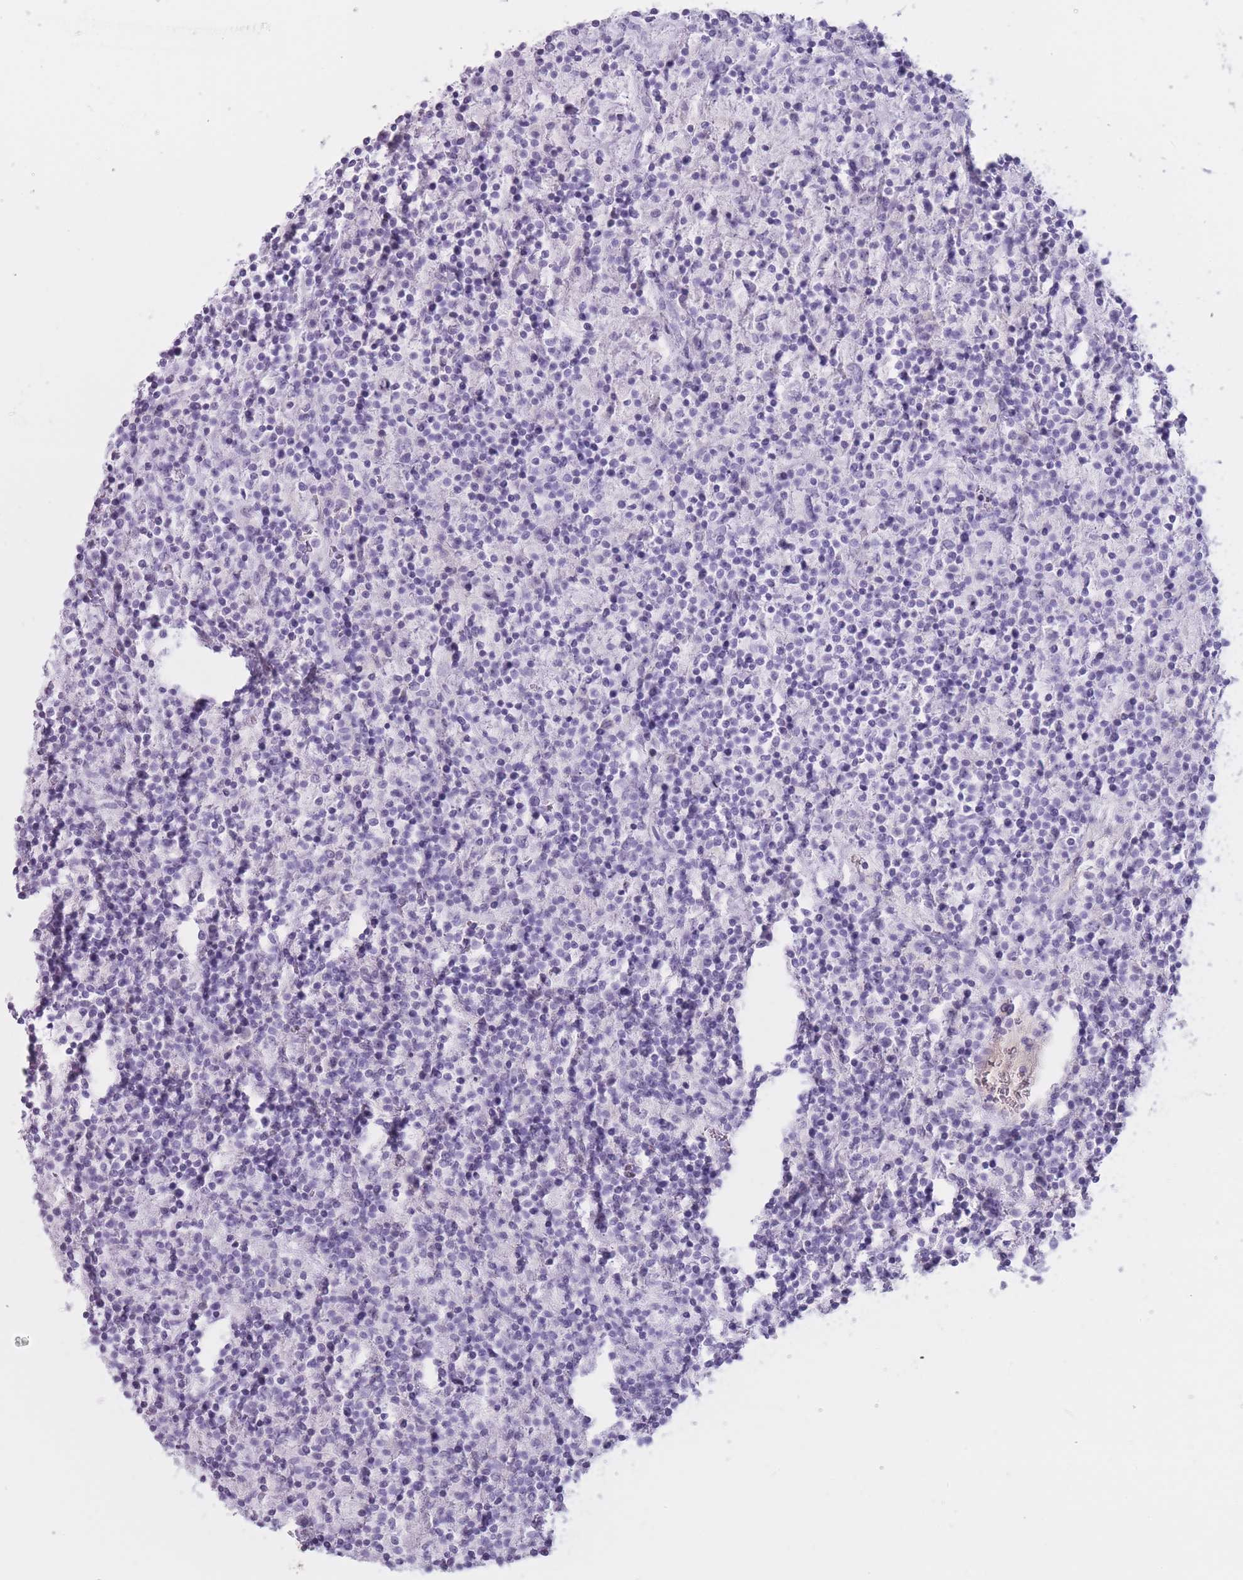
{"staining": {"intensity": "negative", "quantity": "none", "location": "none"}, "tissue": "lymphoma", "cell_type": "Tumor cells", "image_type": "cancer", "snomed": [{"axis": "morphology", "description": "Hodgkin's disease, NOS"}, {"axis": "topography", "description": "Lymph node"}], "caption": "The immunohistochemistry (IHC) image has no significant staining in tumor cells of Hodgkin's disease tissue.", "gene": "PNMA3", "patient": {"sex": "male", "age": 70}}